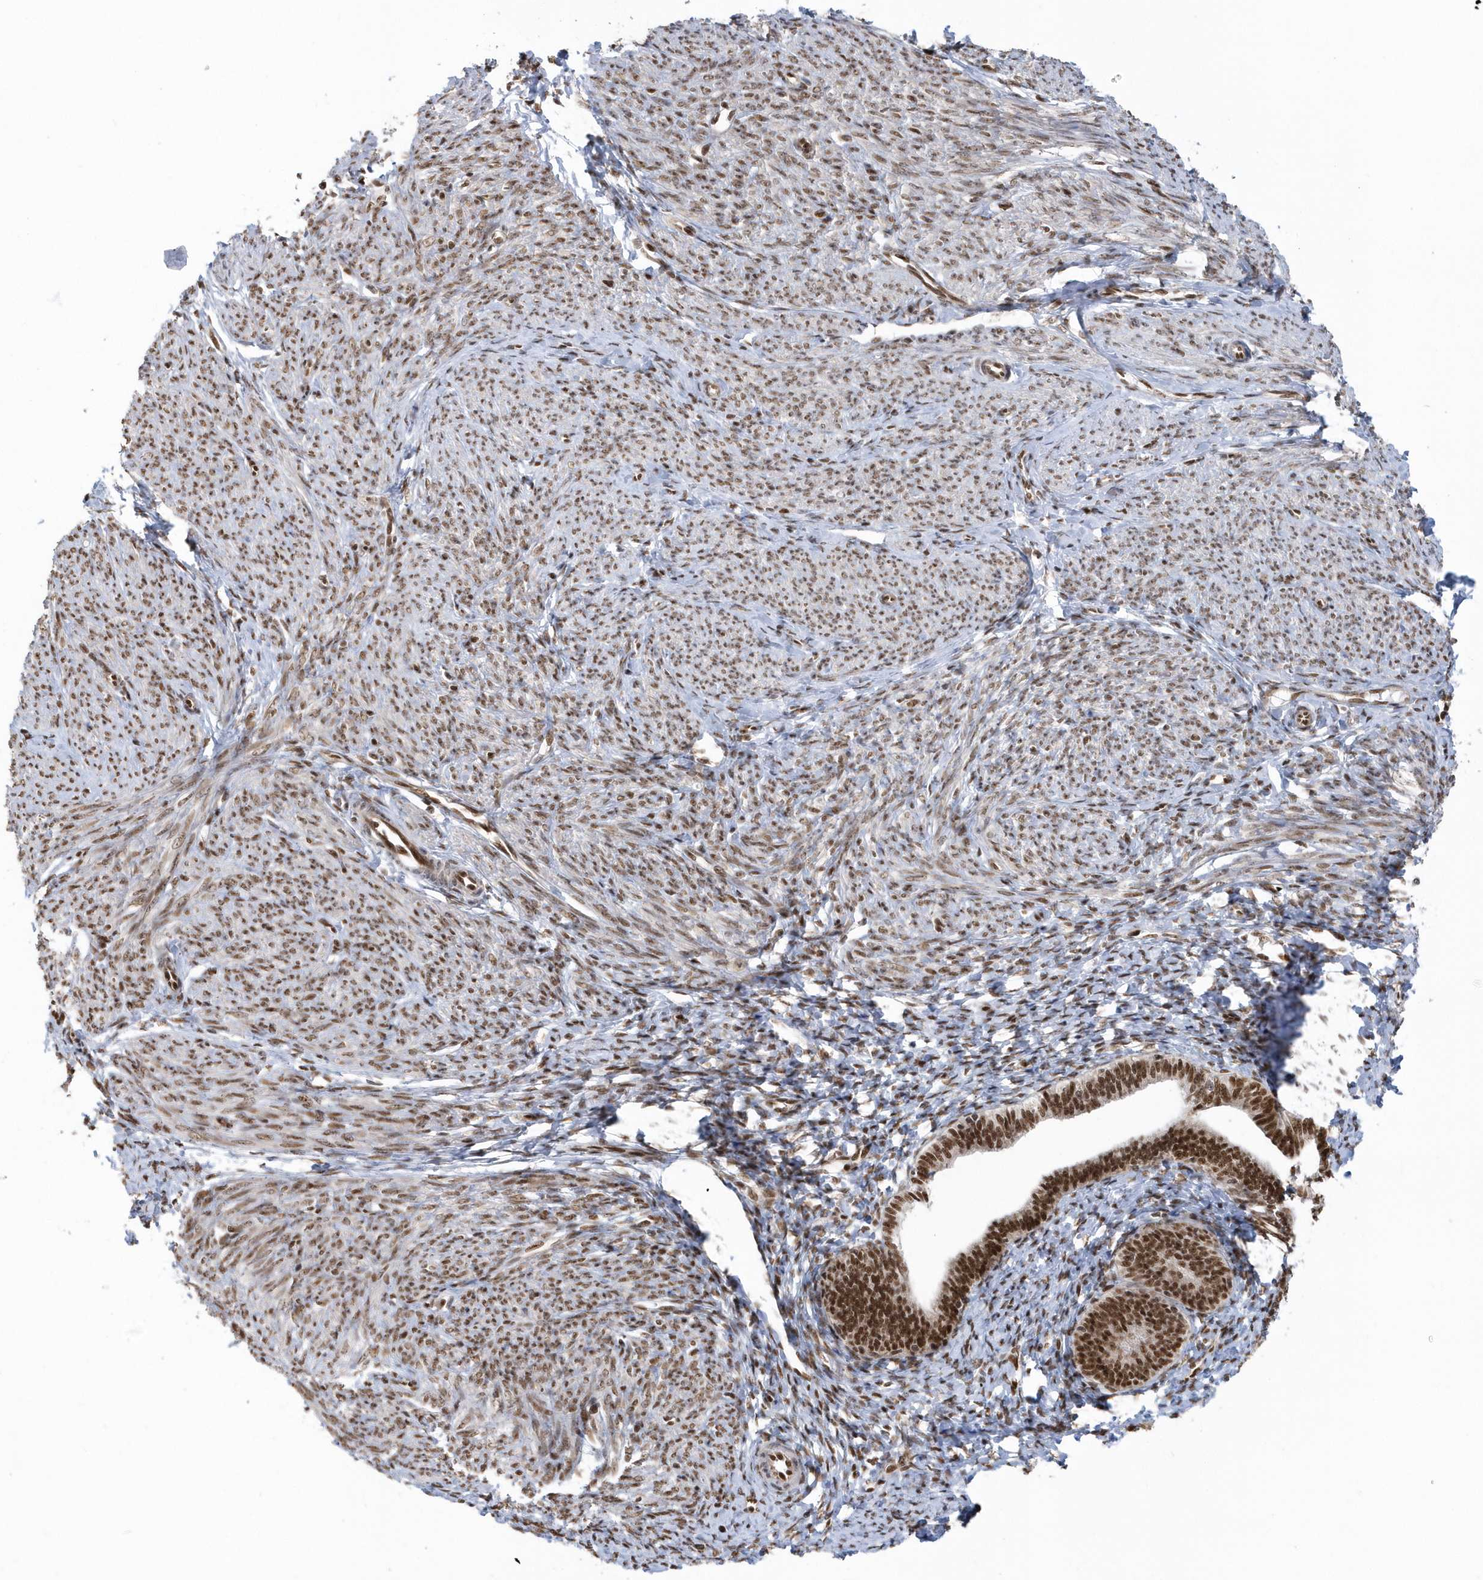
{"staining": {"intensity": "strong", "quantity": ">75%", "location": "nuclear"}, "tissue": "endometrium", "cell_type": "Cells in endometrial stroma", "image_type": "normal", "snomed": [{"axis": "morphology", "description": "Normal tissue, NOS"}, {"axis": "topography", "description": "Endometrium"}], "caption": "A micrograph showing strong nuclear positivity in approximately >75% of cells in endometrial stroma in benign endometrium, as visualized by brown immunohistochemical staining.", "gene": "SEPHS1", "patient": {"sex": "female", "age": 72}}